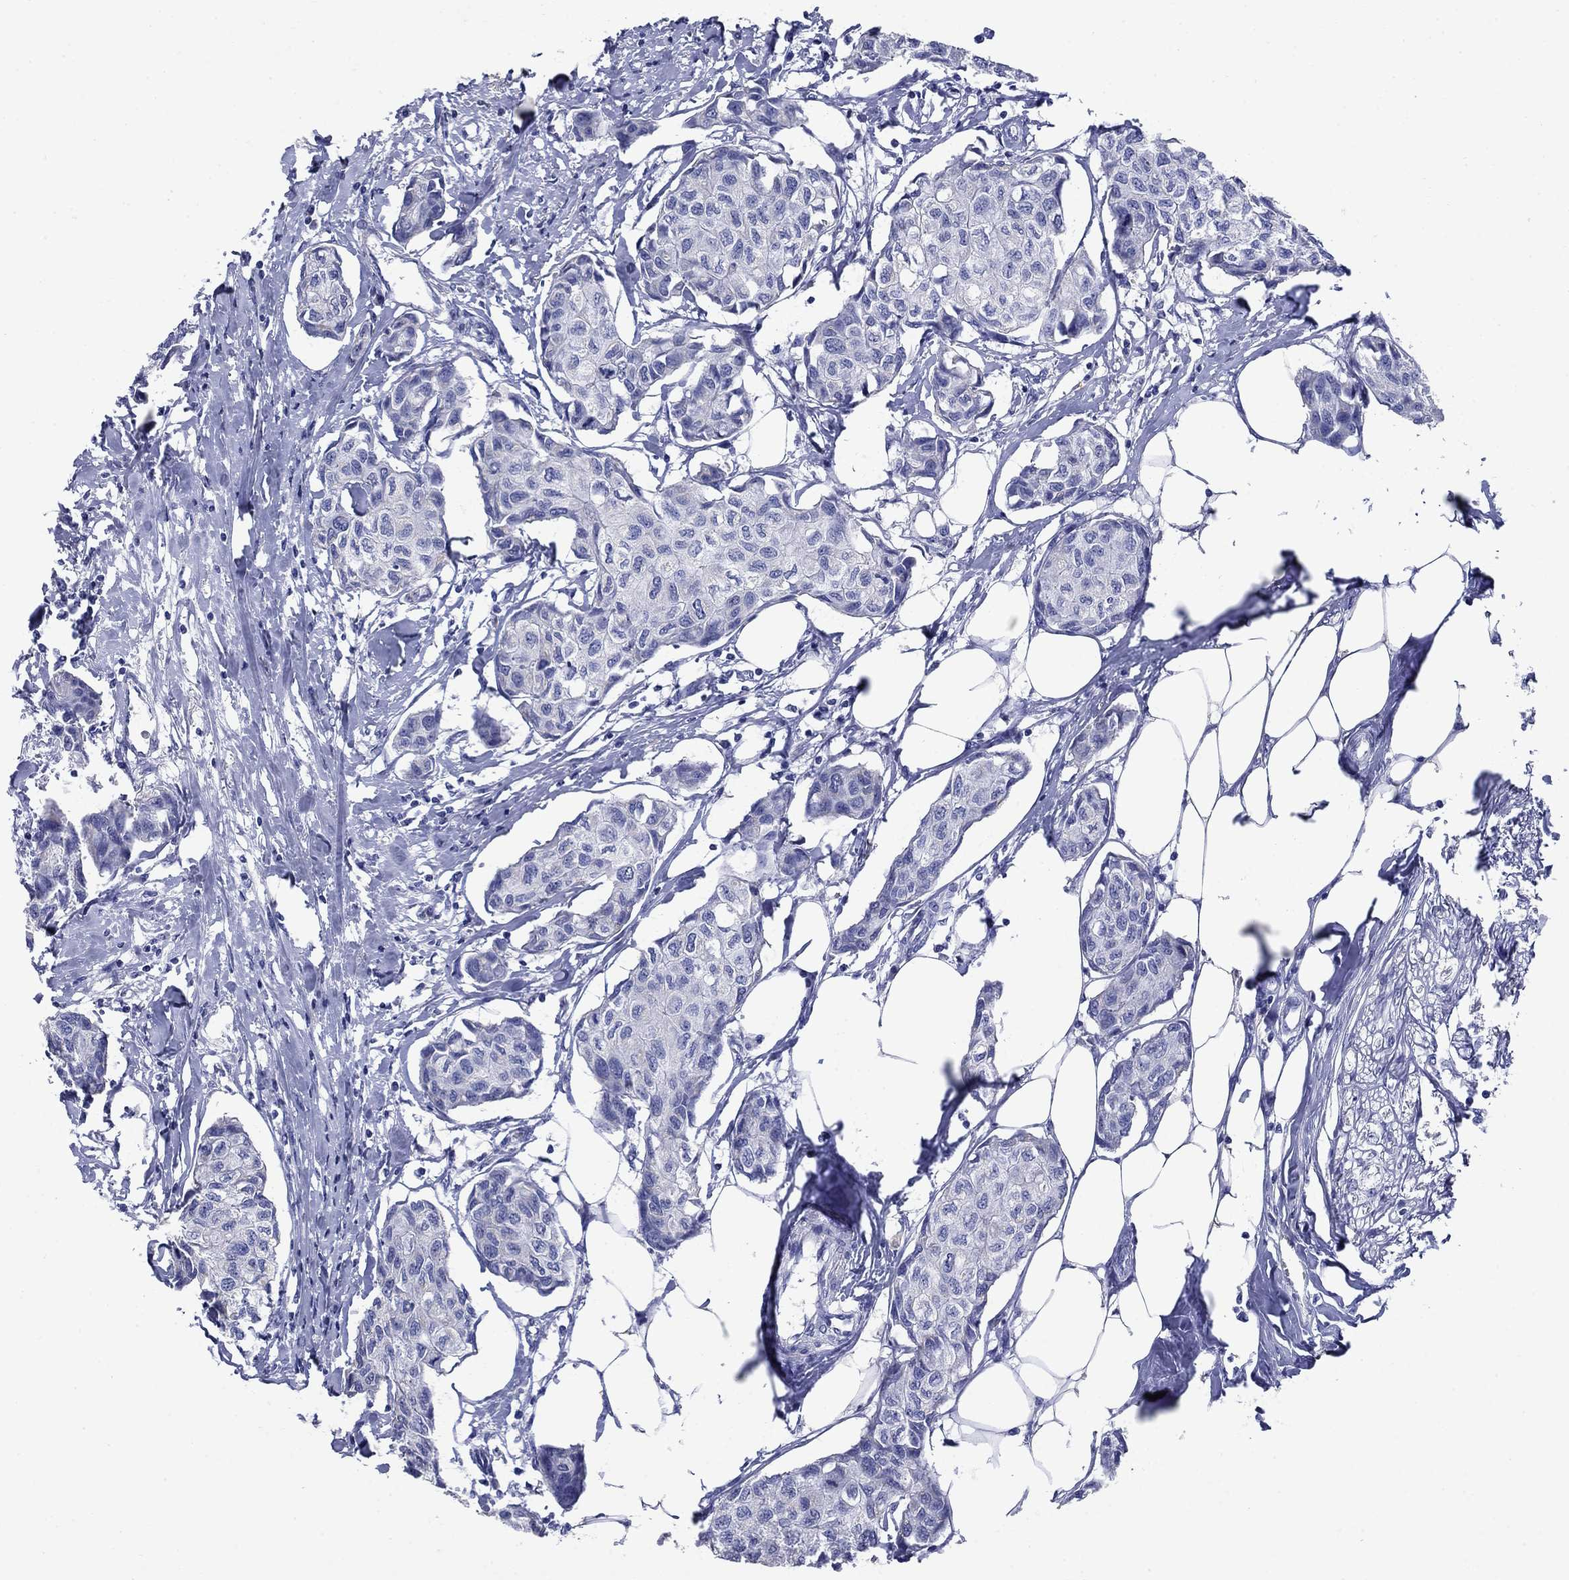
{"staining": {"intensity": "negative", "quantity": "none", "location": "none"}, "tissue": "breast cancer", "cell_type": "Tumor cells", "image_type": "cancer", "snomed": [{"axis": "morphology", "description": "Duct carcinoma"}, {"axis": "topography", "description": "Breast"}], "caption": "This is an immunohistochemistry (IHC) photomicrograph of human breast cancer. There is no staining in tumor cells.", "gene": "CD1A", "patient": {"sex": "female", "age": 80}}